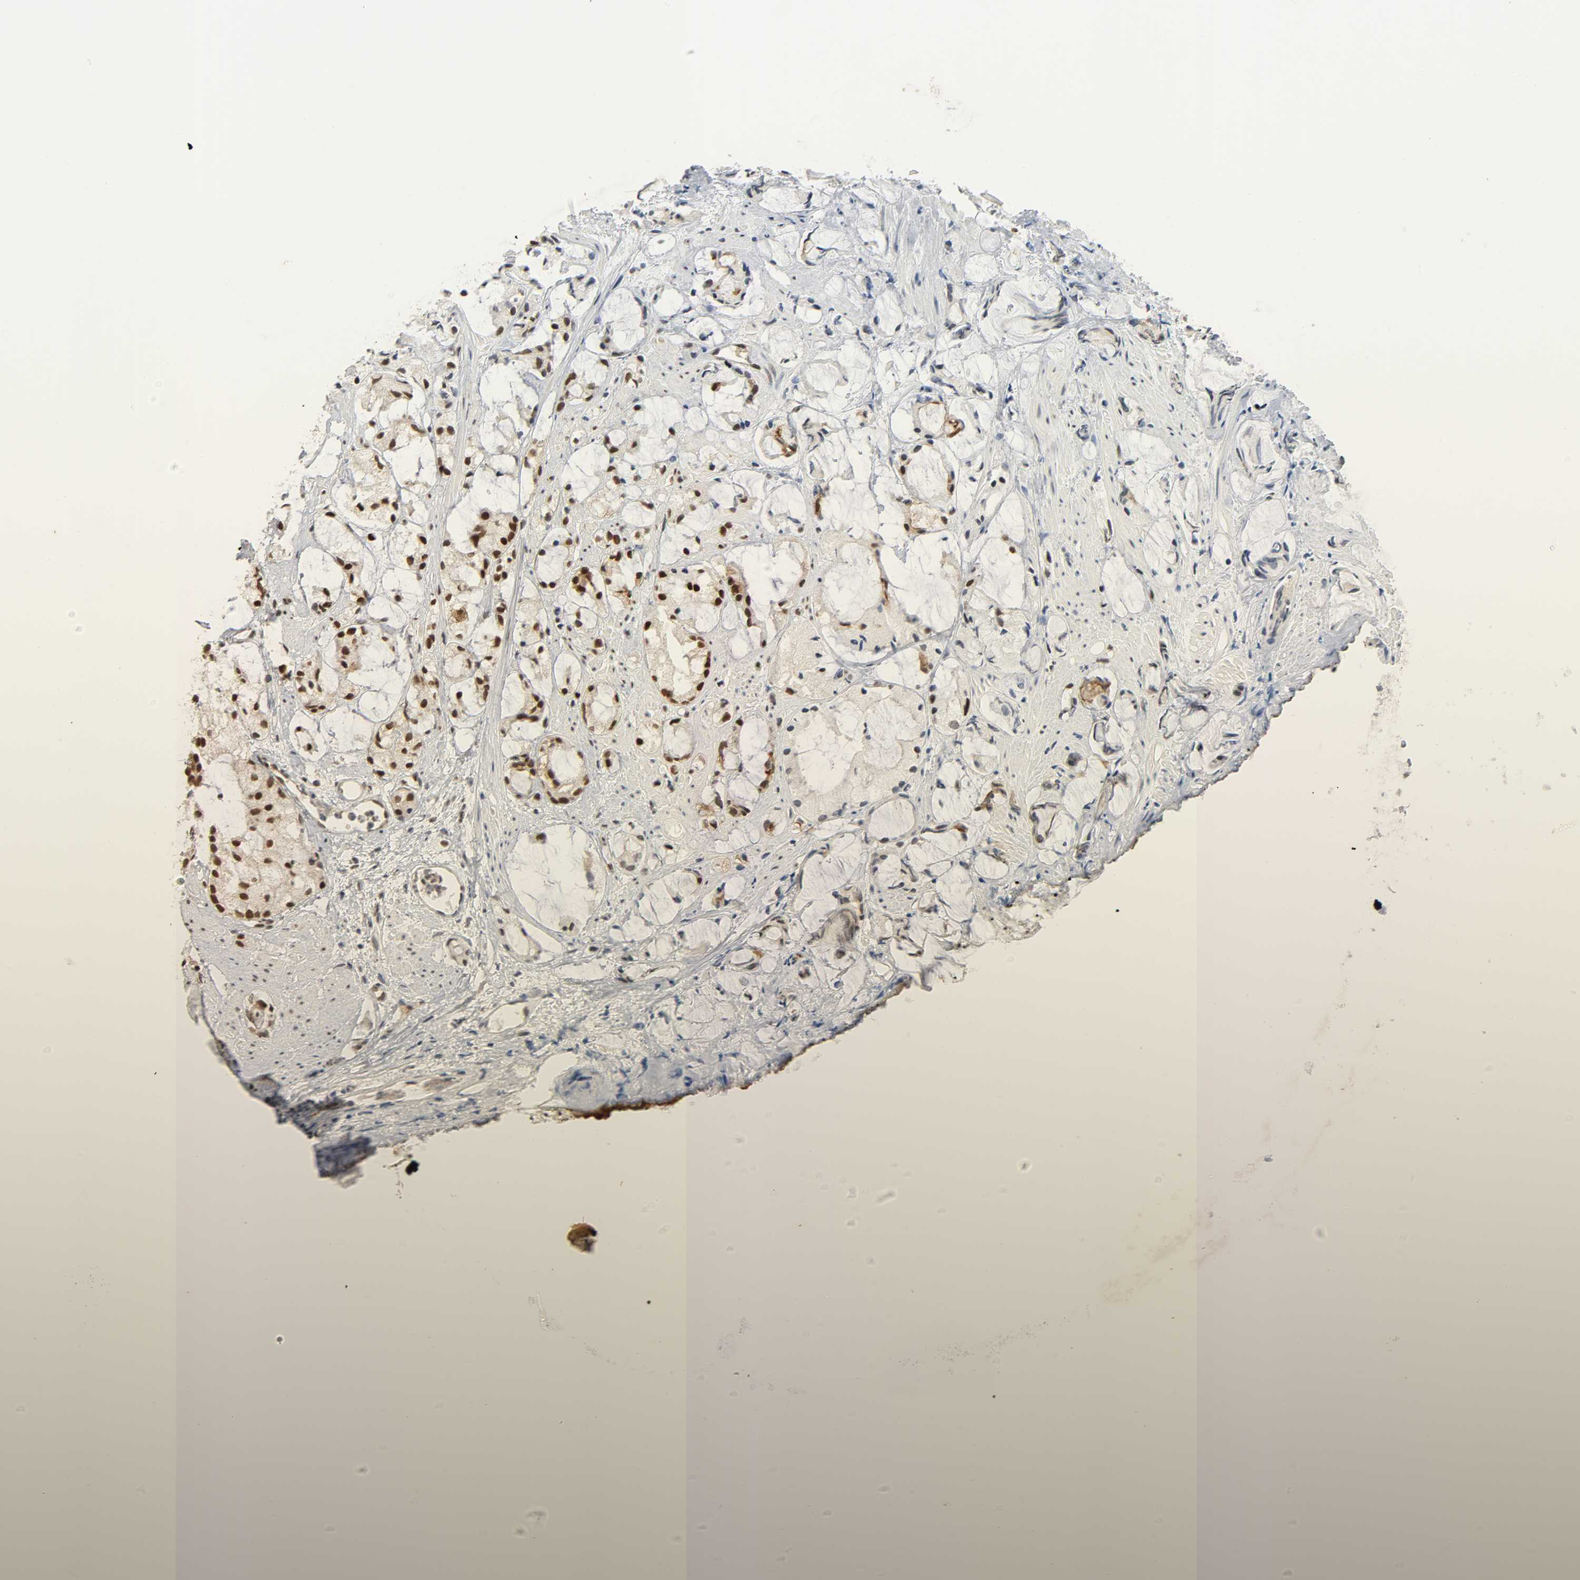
{"staining": {"intensity": "strong", "quantity": ">75%", "location": "nuclear"}, "tissue": "prostate cancer", "cell_type": "Tumor cells", "image_type": "cancer", "snomed": [{"axis": "morphology", "description": "Adenocarcinoma, High grade"}, {"axis": "topography", "description": "Prostate"}], "caption": "Adenocarcinoma (high-grade) (prostate) tissue demonstrates strong nuclear staining in about >75% of tumor cells", "gene": "NCOA6", "patient": {"sex": "male", "age": 85}}